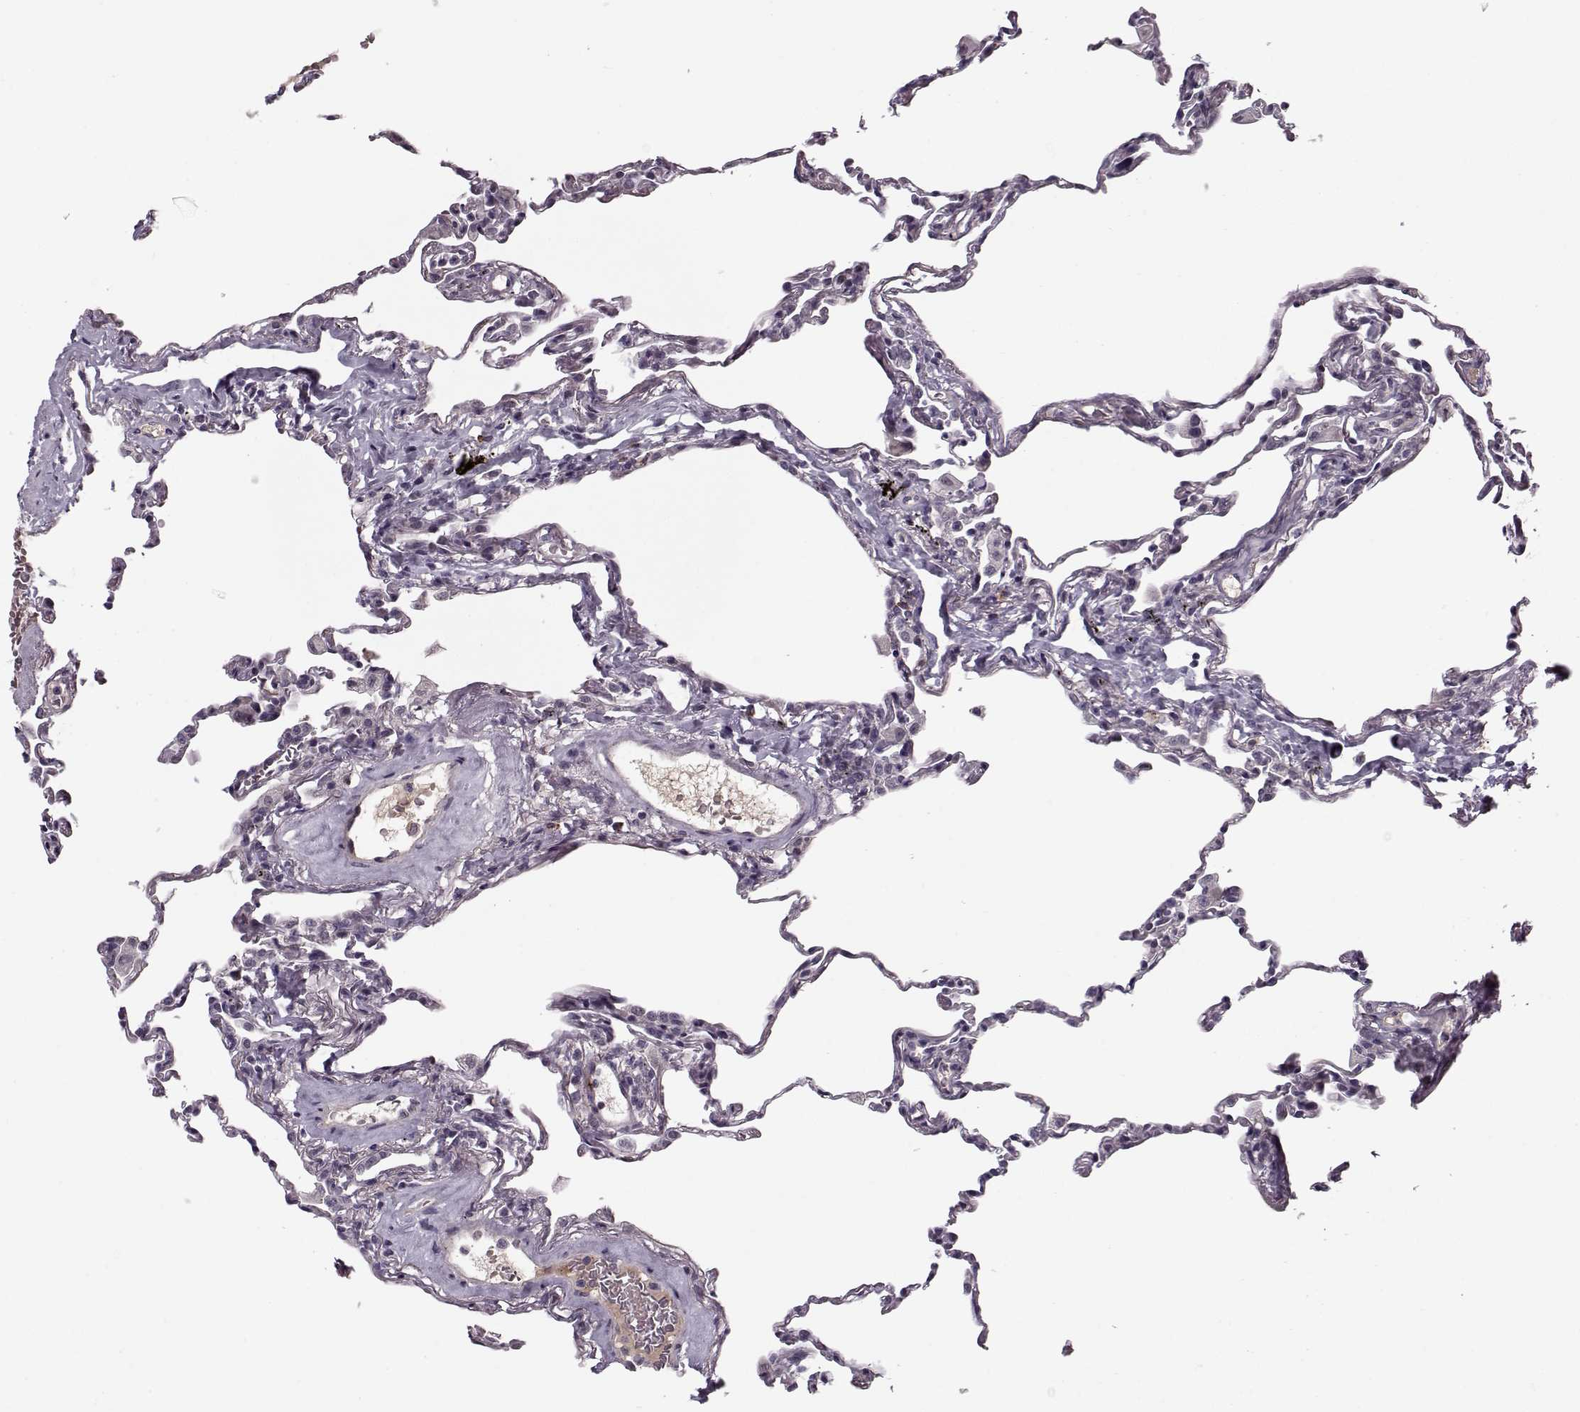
{"staining": {"intensity": "negative", "quantity": "none", "location": "none"}, "tissue": "lung", "cell_type": "Alveolar cells", "image_type": "normal", "snomed": [{"axis": "morphology", "description": "Normal tissue, NOS"}, {"axis": "topography", "description": "Lung"}], "caption": "Immunohistochemistry micrograph of benign lung stained for a protein (brown), which shows no expression in alveolar cells.", "gene": "DNAI3", "patient": {"sex": "female", "age": 57}}